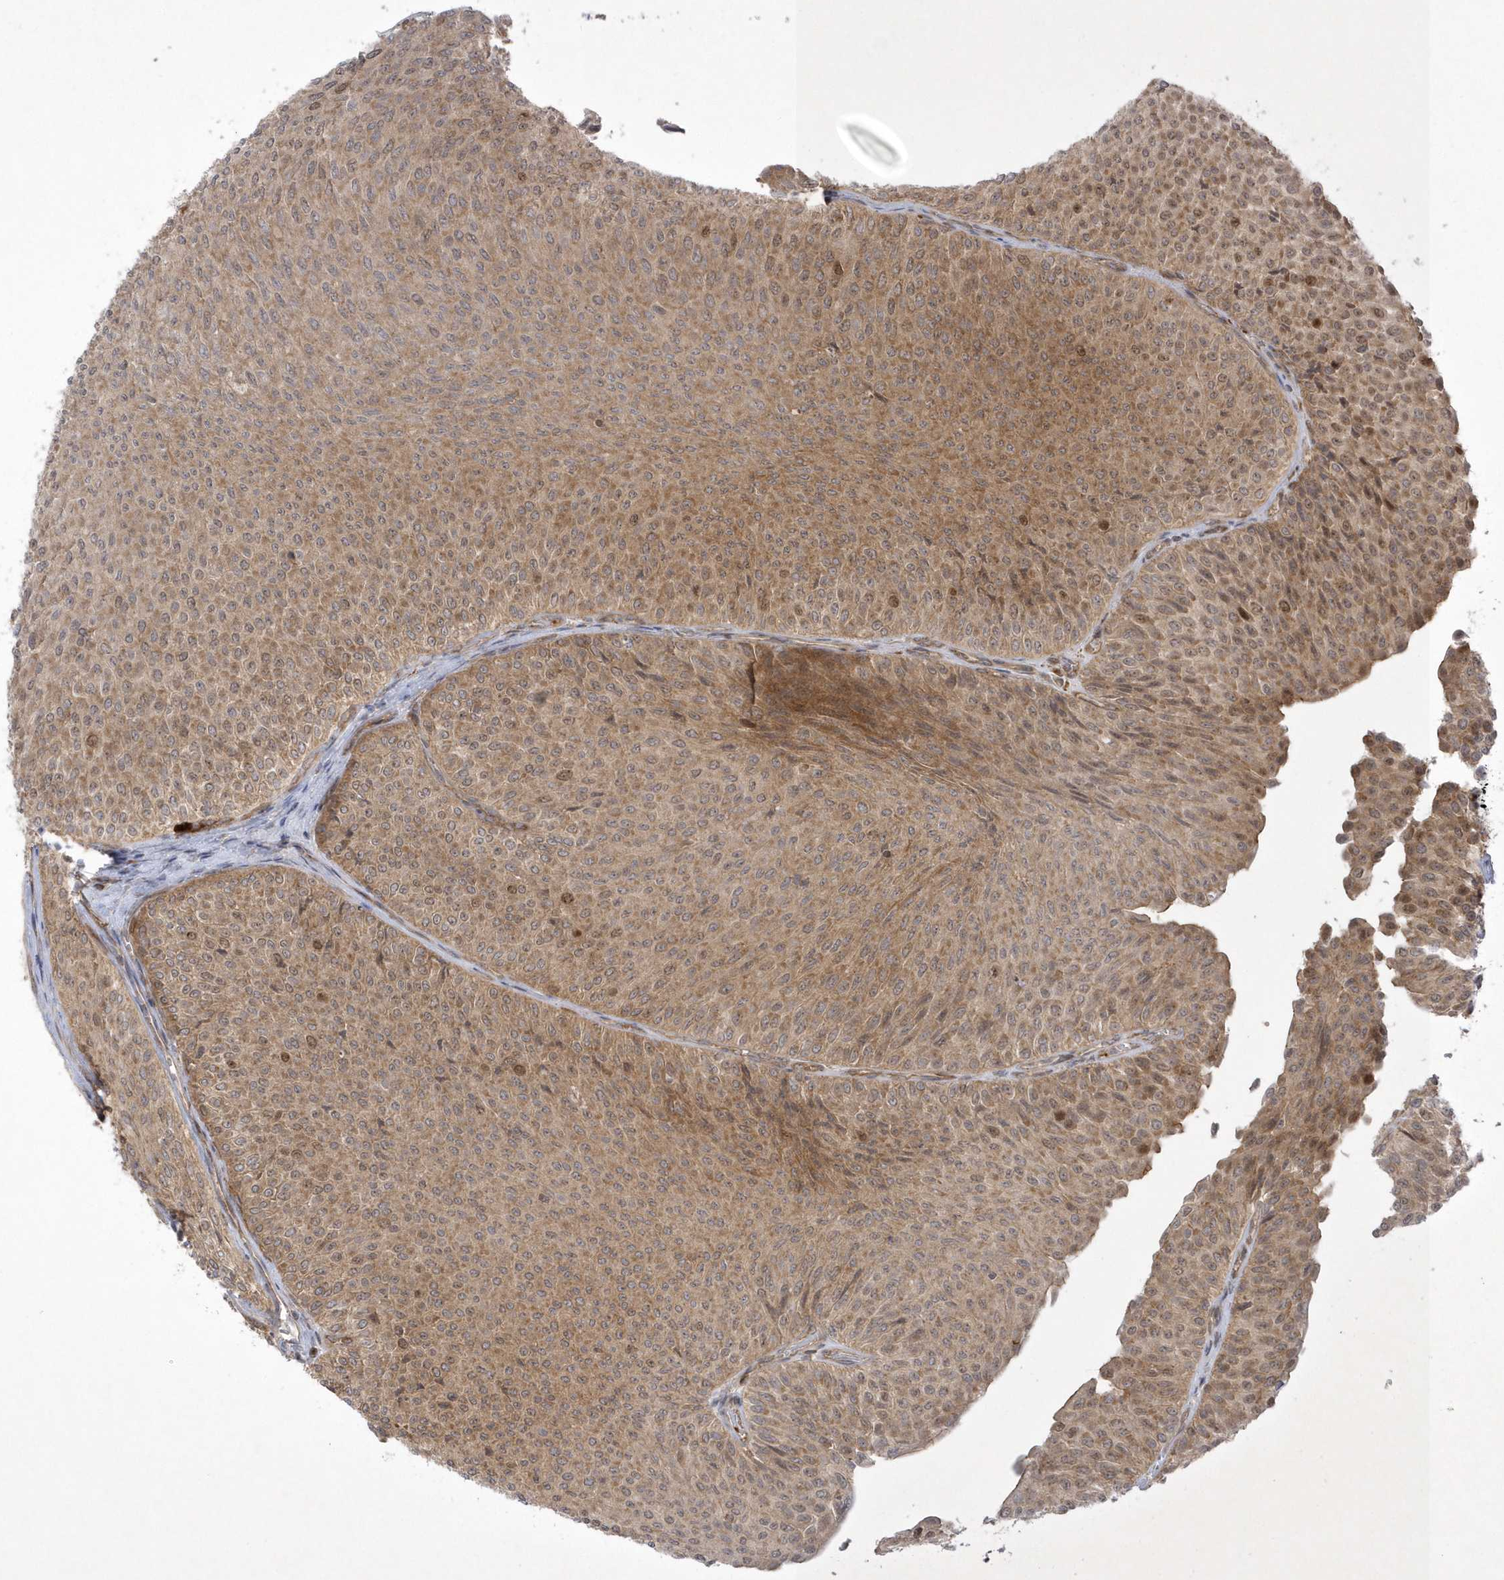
{"staining": {"intensity": "moderate", "quantity": ">75%", "location": "cytoplasmic/membranous,nuclear"}, "tissue": "urothelial cancer", "cell_type": "Tumor cells", "image_type": "cancer", "snomed": [{"axis": "morphology", "description": "Urothelial carcinoma, Low grade"}, {"axis": "topography", "description": "Urinary bladder"}], "caption": "Brown immunohistochemical staining in human urothelial cancer demonstrates moderate cytoplasmic/membranous and nuclear expression in about >75% of tumor cells. (DAB (3,3'-diaminobenzidine) IHC with brightfield microscopy, high magnification).", "gene": "NAF1", "patient": {"sex": "male", "age": 78}}